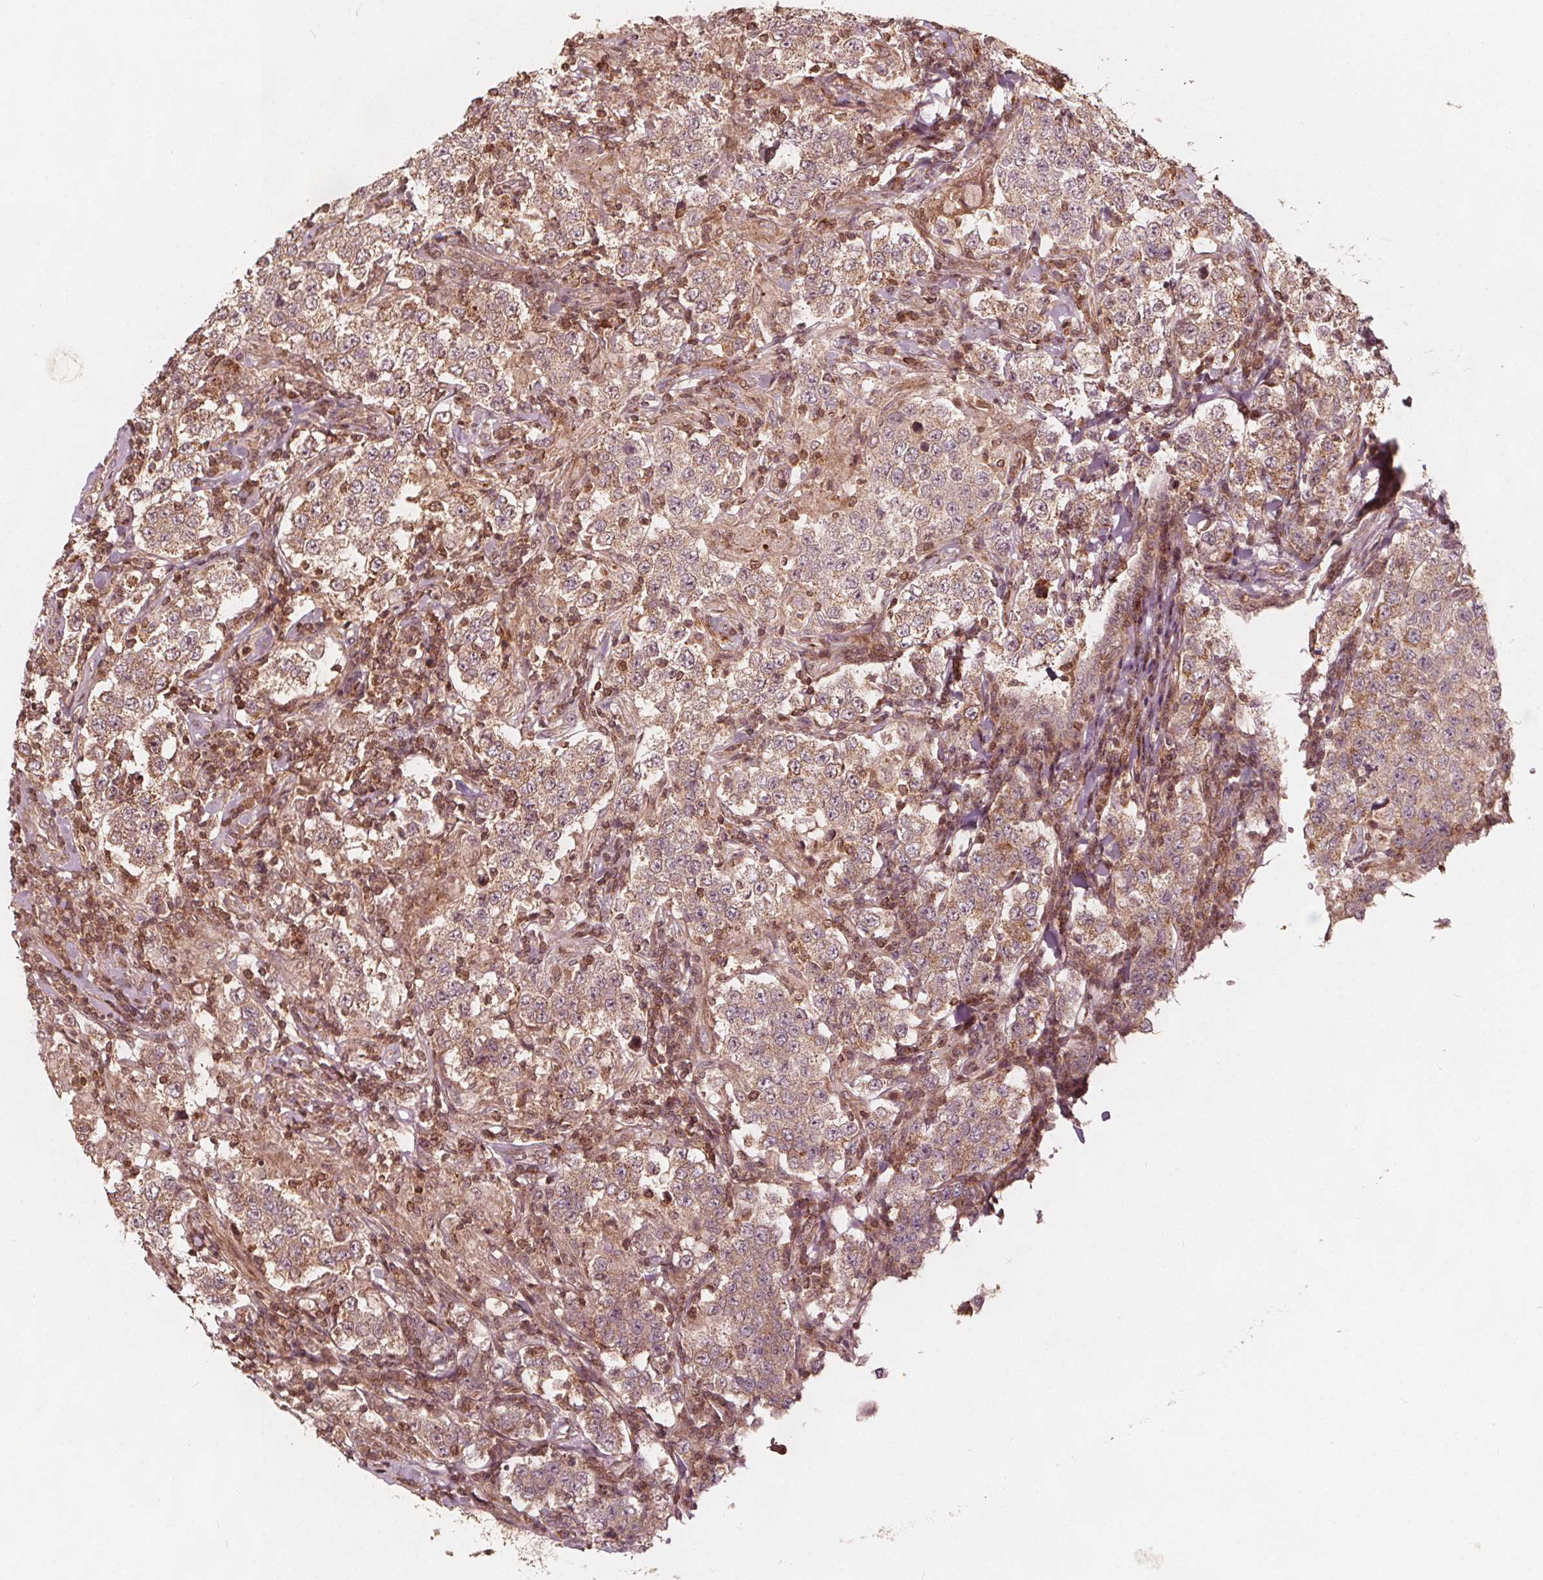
{"staining": {"intensity": "weak", "quantity": ">75%", "location": "cytoplasmic/membranous"}, "tissue": "testis cancer", "cell_type": "Tumor cells", "image_type": "cancer", "snomed": [{"axis": "morphology", "description": "Seminoma, NOS"}, {"axis": "morphology", "description": "Carcinoma, Embryonal, NOS"}, {"axis": "topography", "description": "Testis"}], "caption": "Immunohistochemical staining of testis cancer exhibits low levels of weak cytoplasmic/membranous positivity in about >75% of tumor cells.", "gene": "AIP", "patient": {"sex": "male", "age": 41}}